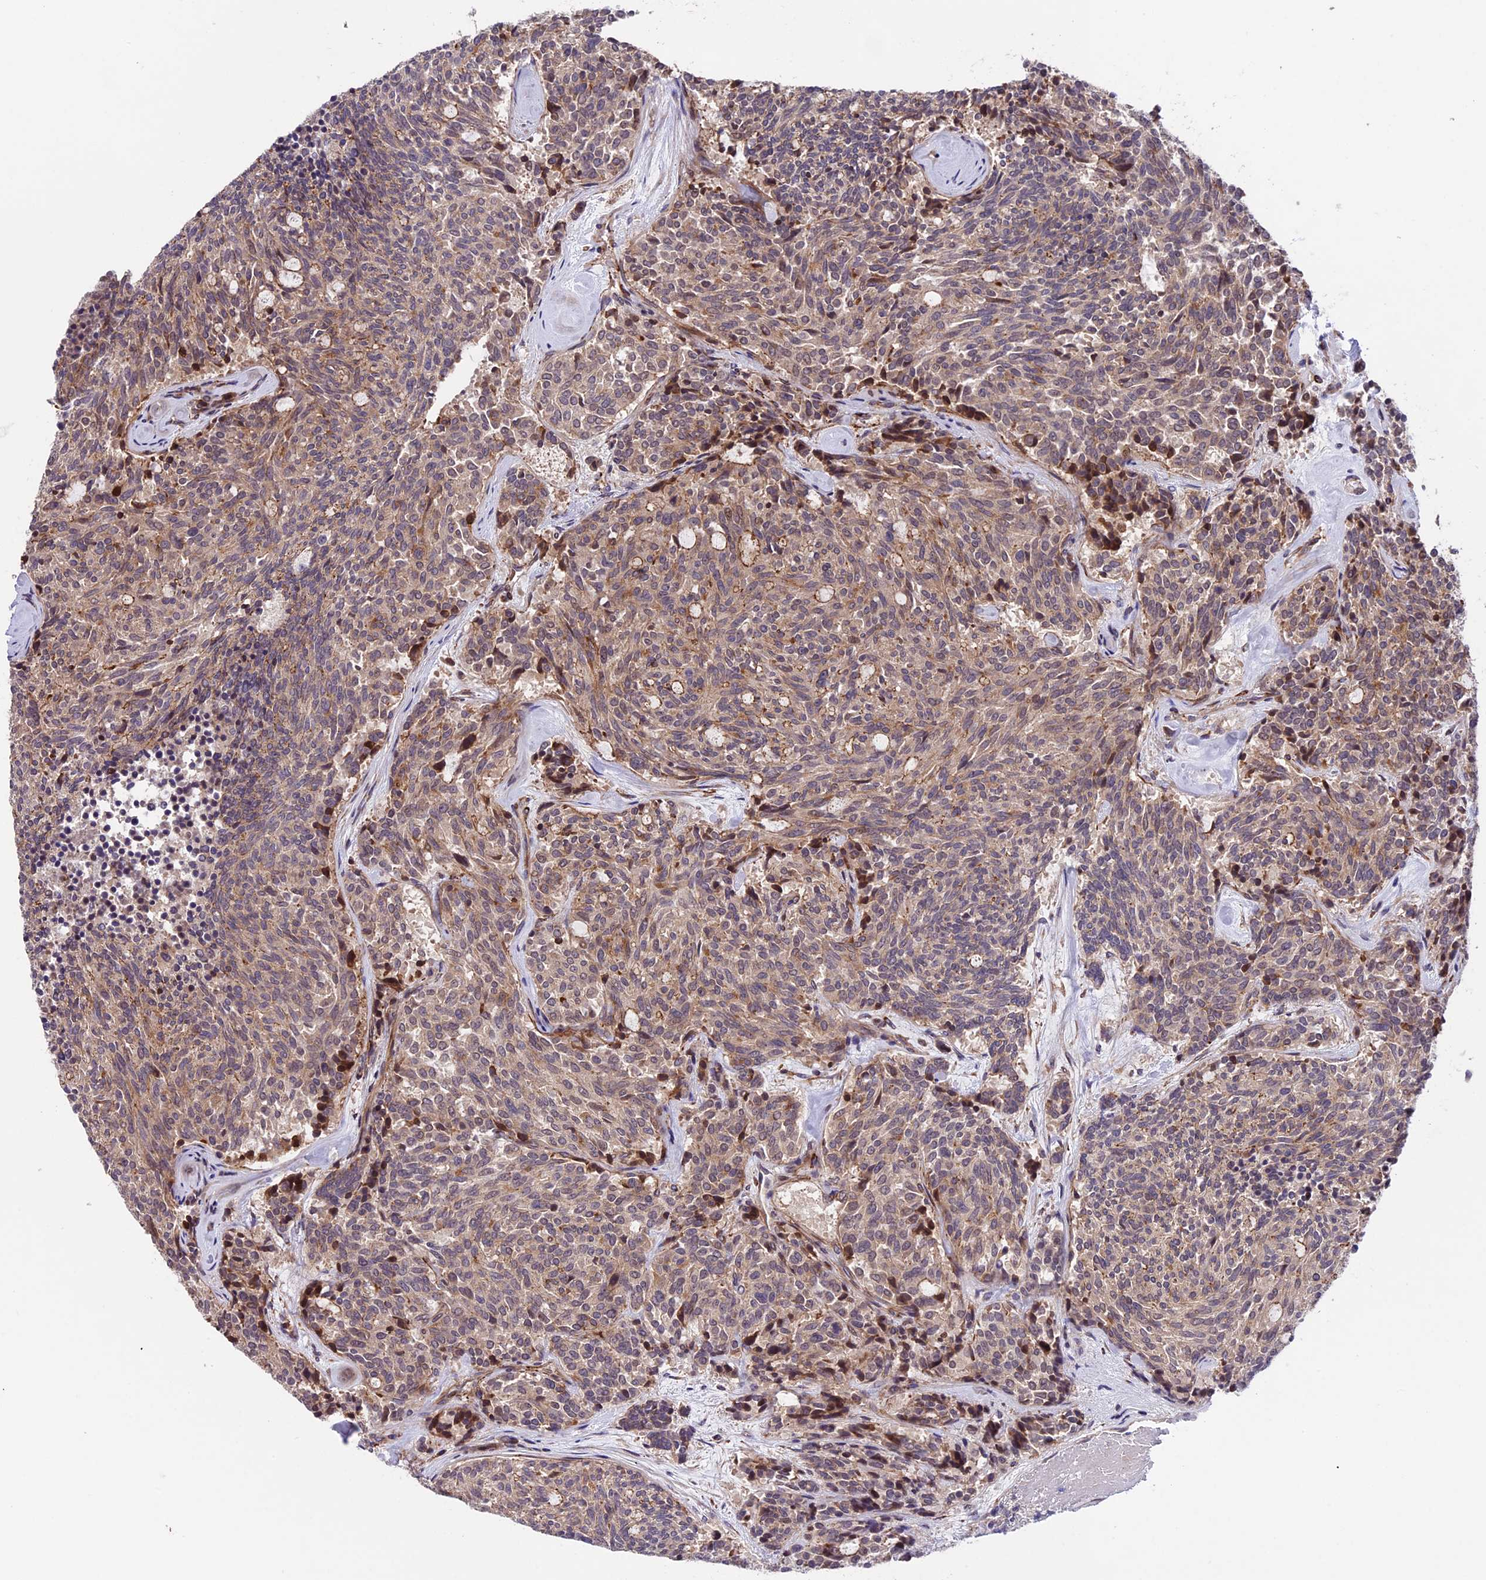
{"staining": {"intensity": "moderate", "quantity": ">75%", "location": "cytoplasmic/membranous"}, "tissue": "carcinoid", "cell_type": "Tumor cells", "image_type": "cancer", "snomed": [{"axis": "morphology", "description": "Carcinoid, malignant, NOS"}, {"axis": "topography", "description": "Pancreas"}], "caption": "Immunohistochemistry (IHC) micrograph of human carcinoid stained for a protein (brown), which exhibits medium levels of moderate cytoplasmic/membranous staining in about >75% of tumor cells.", "gene": "SIPA1L3", "patient": {"sex": "female", "age": 54}}